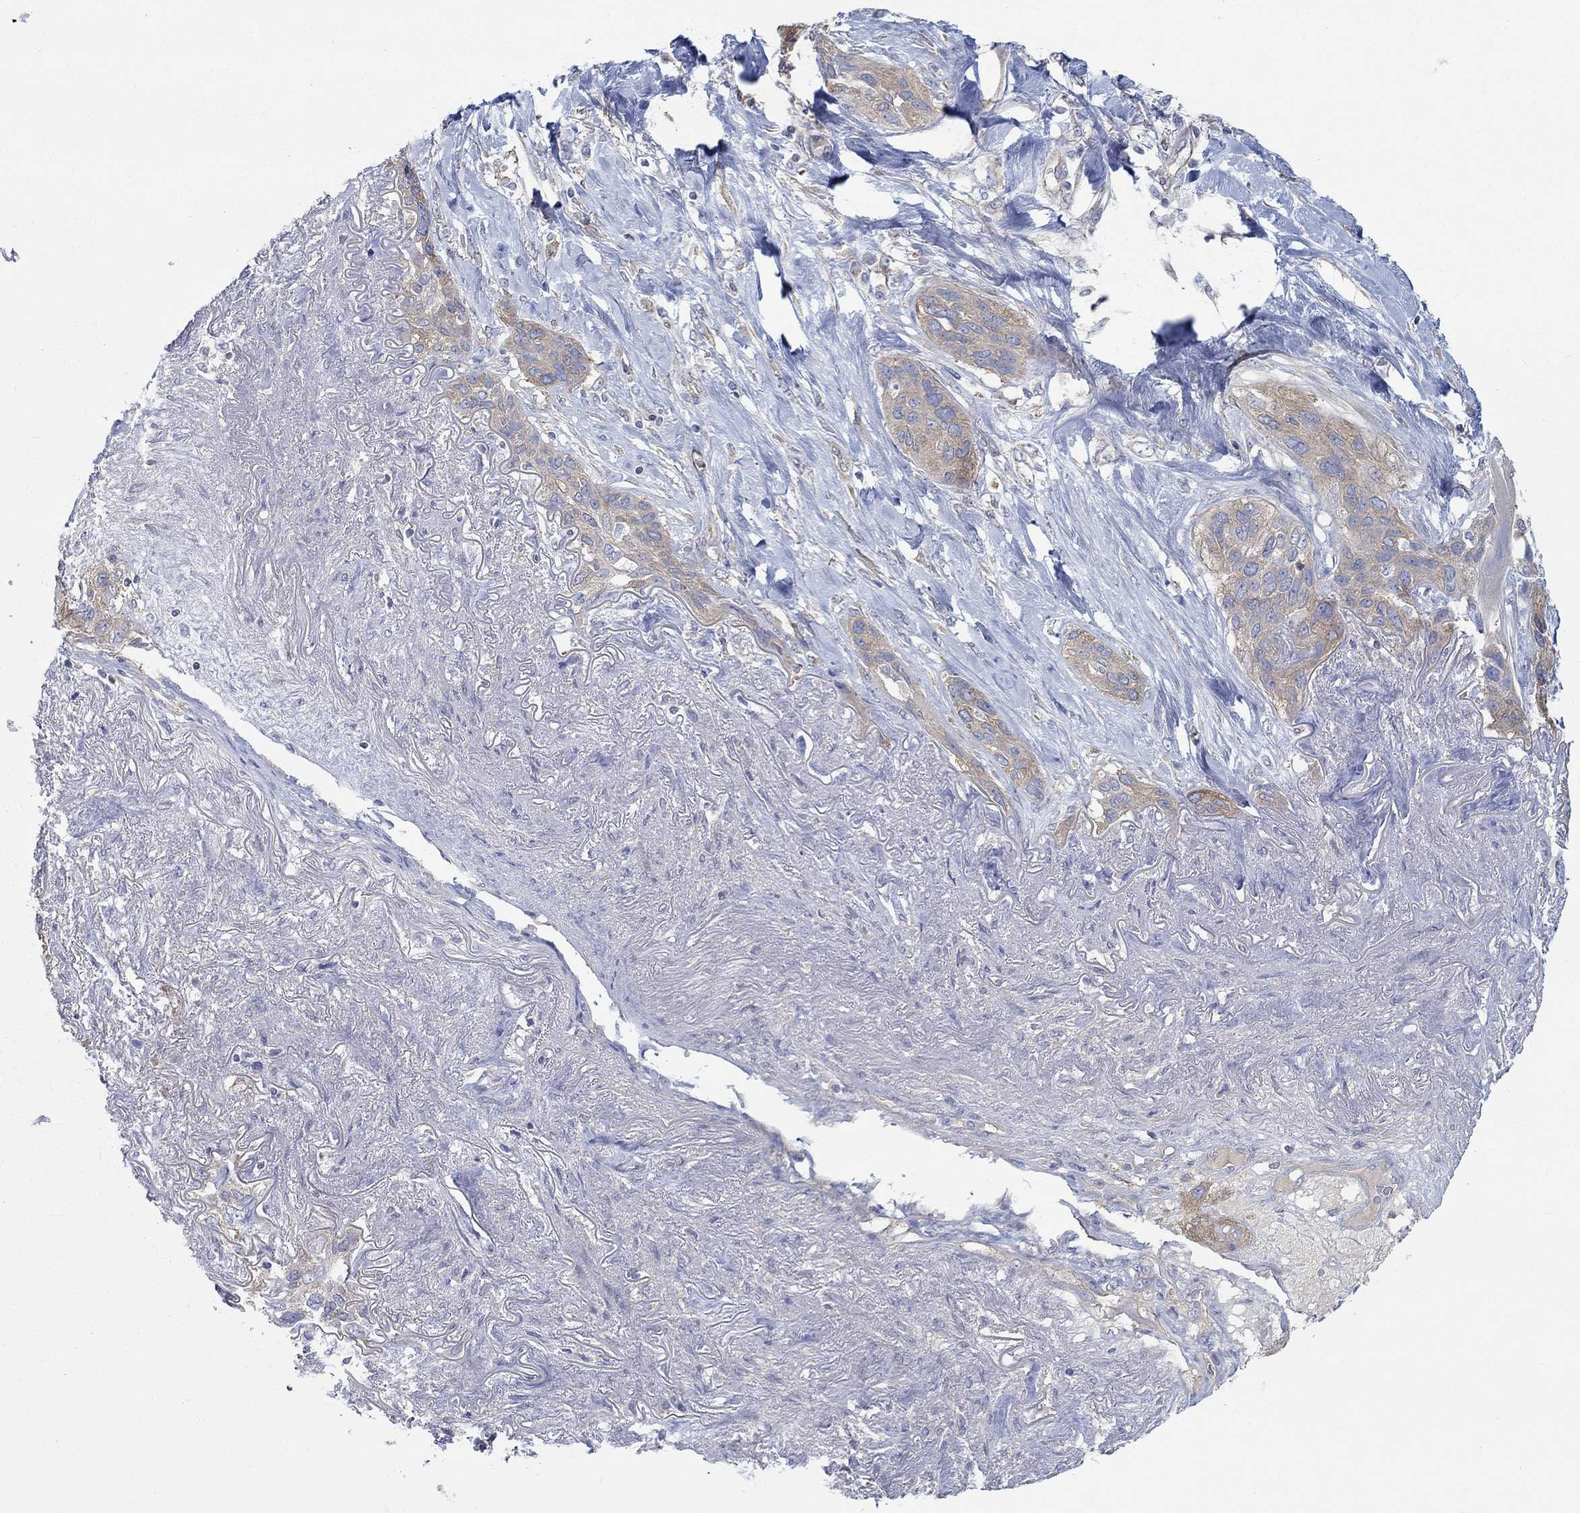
{"staining": {"intensity": "moderate", "quantity": "<25%", "location": "cytoplasmic/membranous"}, "tissue": "lung cancer", "cell_type": "Tumor cells", "image_type": "cancer", "snomed": [{"axis": "morphology", "description": "Squamous cell carcinoma, NOS"}, {"axis": "topography", "description": "Lung"}], "caption": "Human squamous cell carcinoma (lung) stained for a protein (brown) demonstrates moderate cytoplasmic/membranous positive expression in about <25% of tumor cells.", "gene": "SPAG9", "patient": {"sex": "female", "age": 70}}